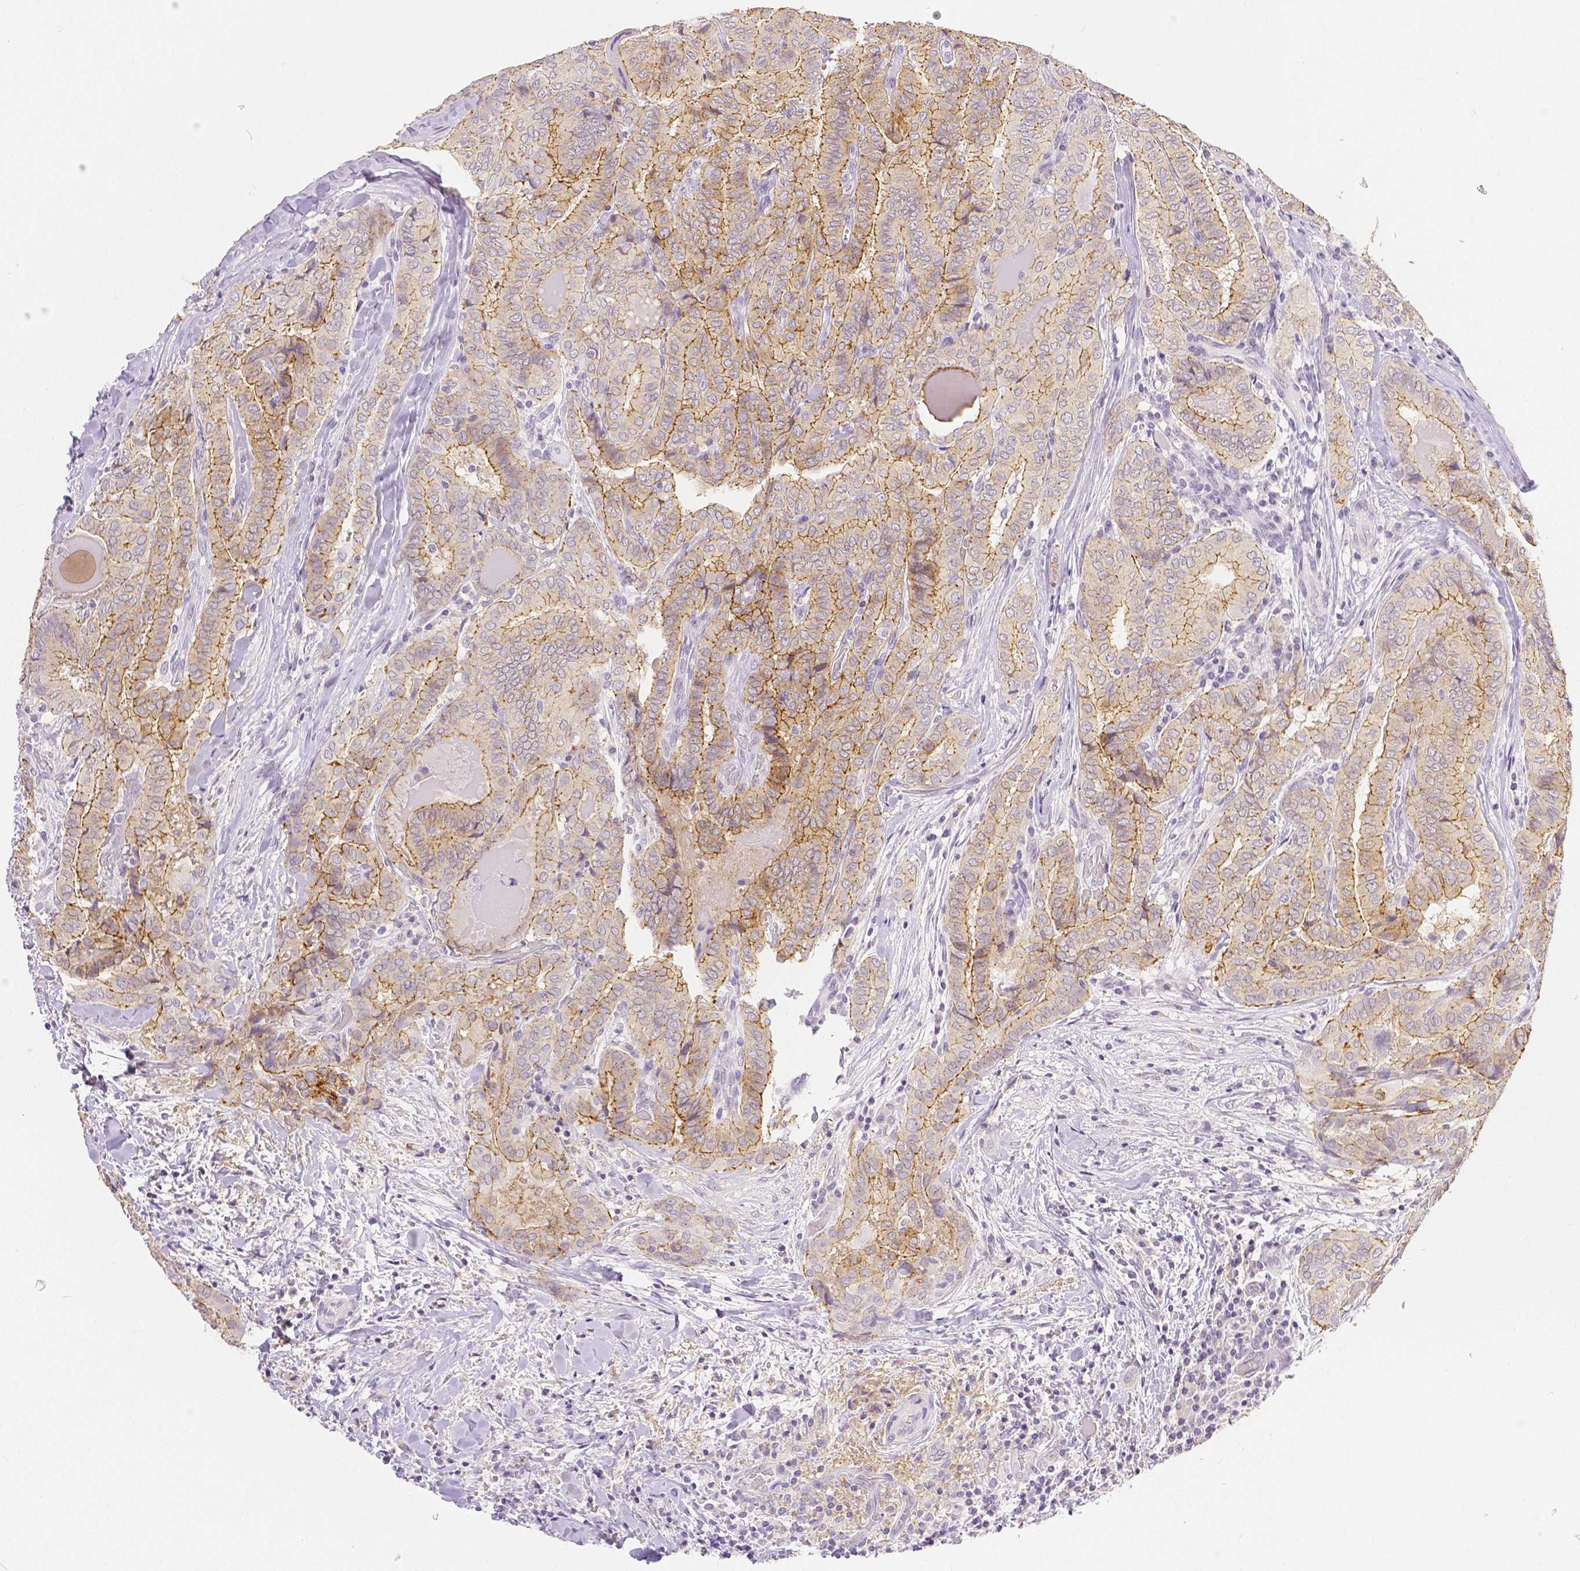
{"staining": {"intensity": "moderate", "quantity": ">75%", "location": "cytoplasmic/membranous"}, "tissue": "thyroid cancer", "cell_type": "Tumor cells", "image_type": "cancer", "snomed": [{"axis": "morphology", "description": "Papillary adenocarcinoma, NOS"}, {"axis": "topography", "description": "Thyroid gland"}], "caption": "Moderate cytoplasmic/membranous protein positivity is appreciated in about >75% of tumor cells in thyroid cancer.", "gene": "OCLN", "patient": {"sex": "female", "age": 61}}